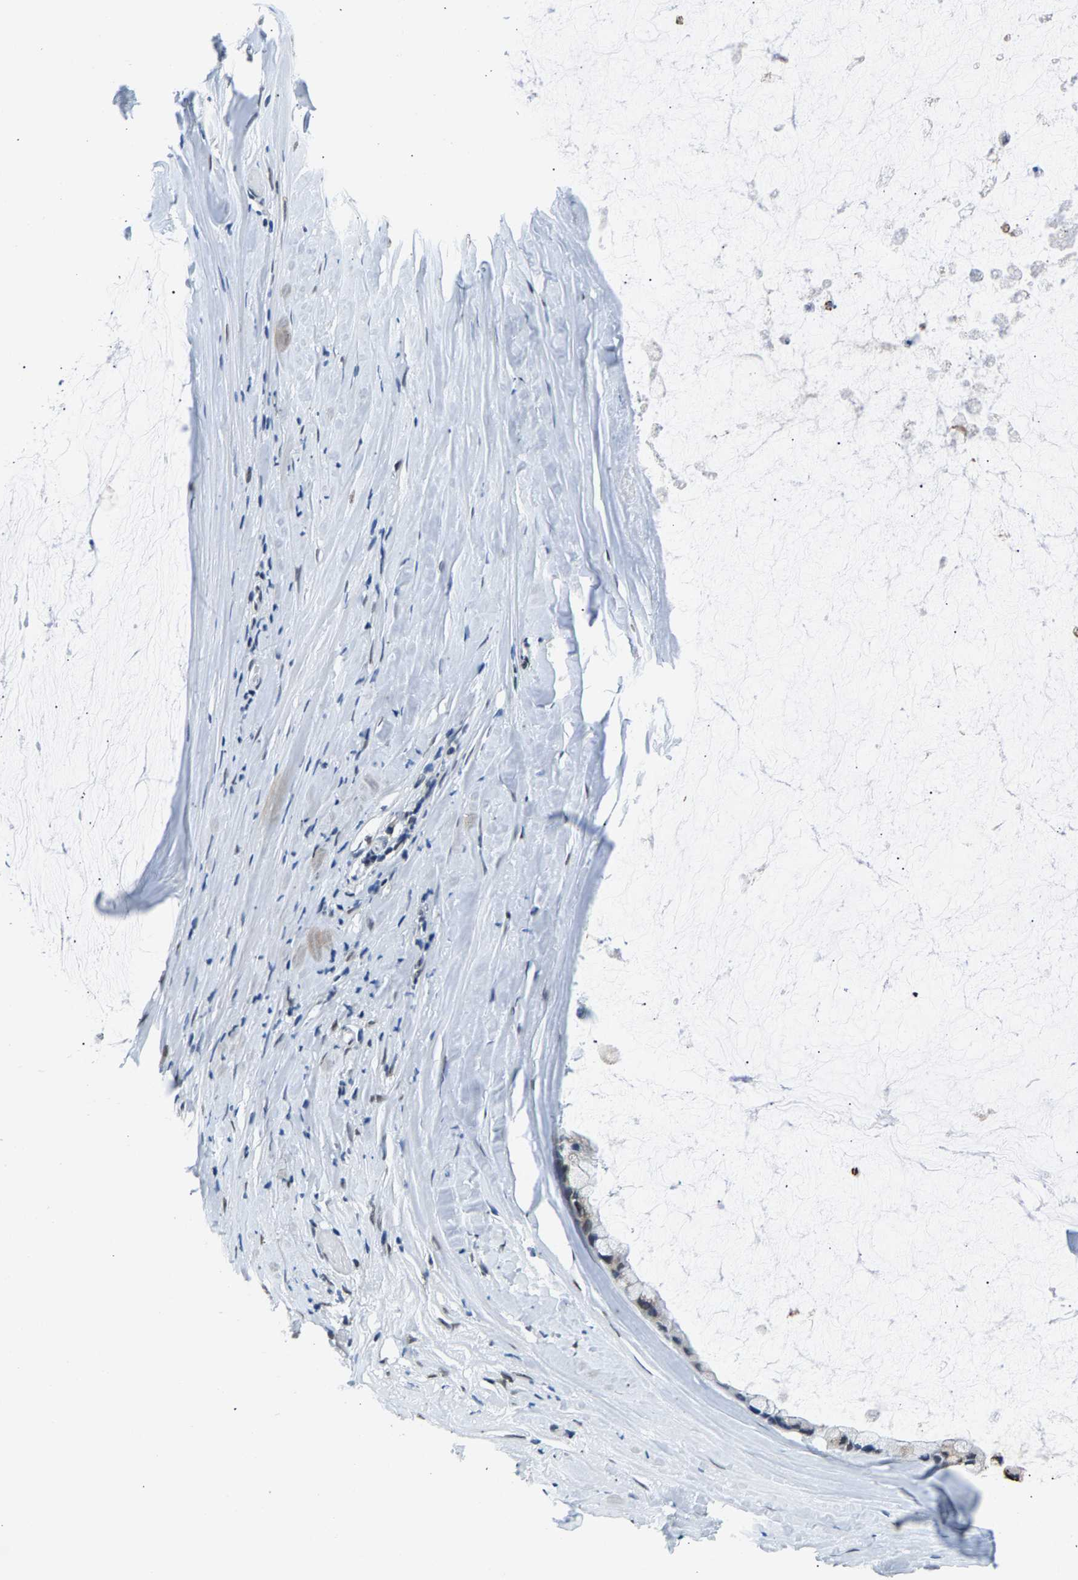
{"staining": {"intensity": "weak", "quantity": "<25%", "location": "cytoplasmic/membranous"}, "tissue": "ovarian cancer", "cell_type": "Tumor cells", "image_type": "cancer", "snomed": [{"axis": "morphology", "description": "Cystadenocarcinoma, mucinous, NOS"}, {"axis": "topography", "description": "Ovary"}], "caption": "Tumor cells show no significant protein positivity in mucinous cystadenocarcinoma (ovarian).", "gene": "ATF2", "patient": {"sex": "female", "age": 39}}